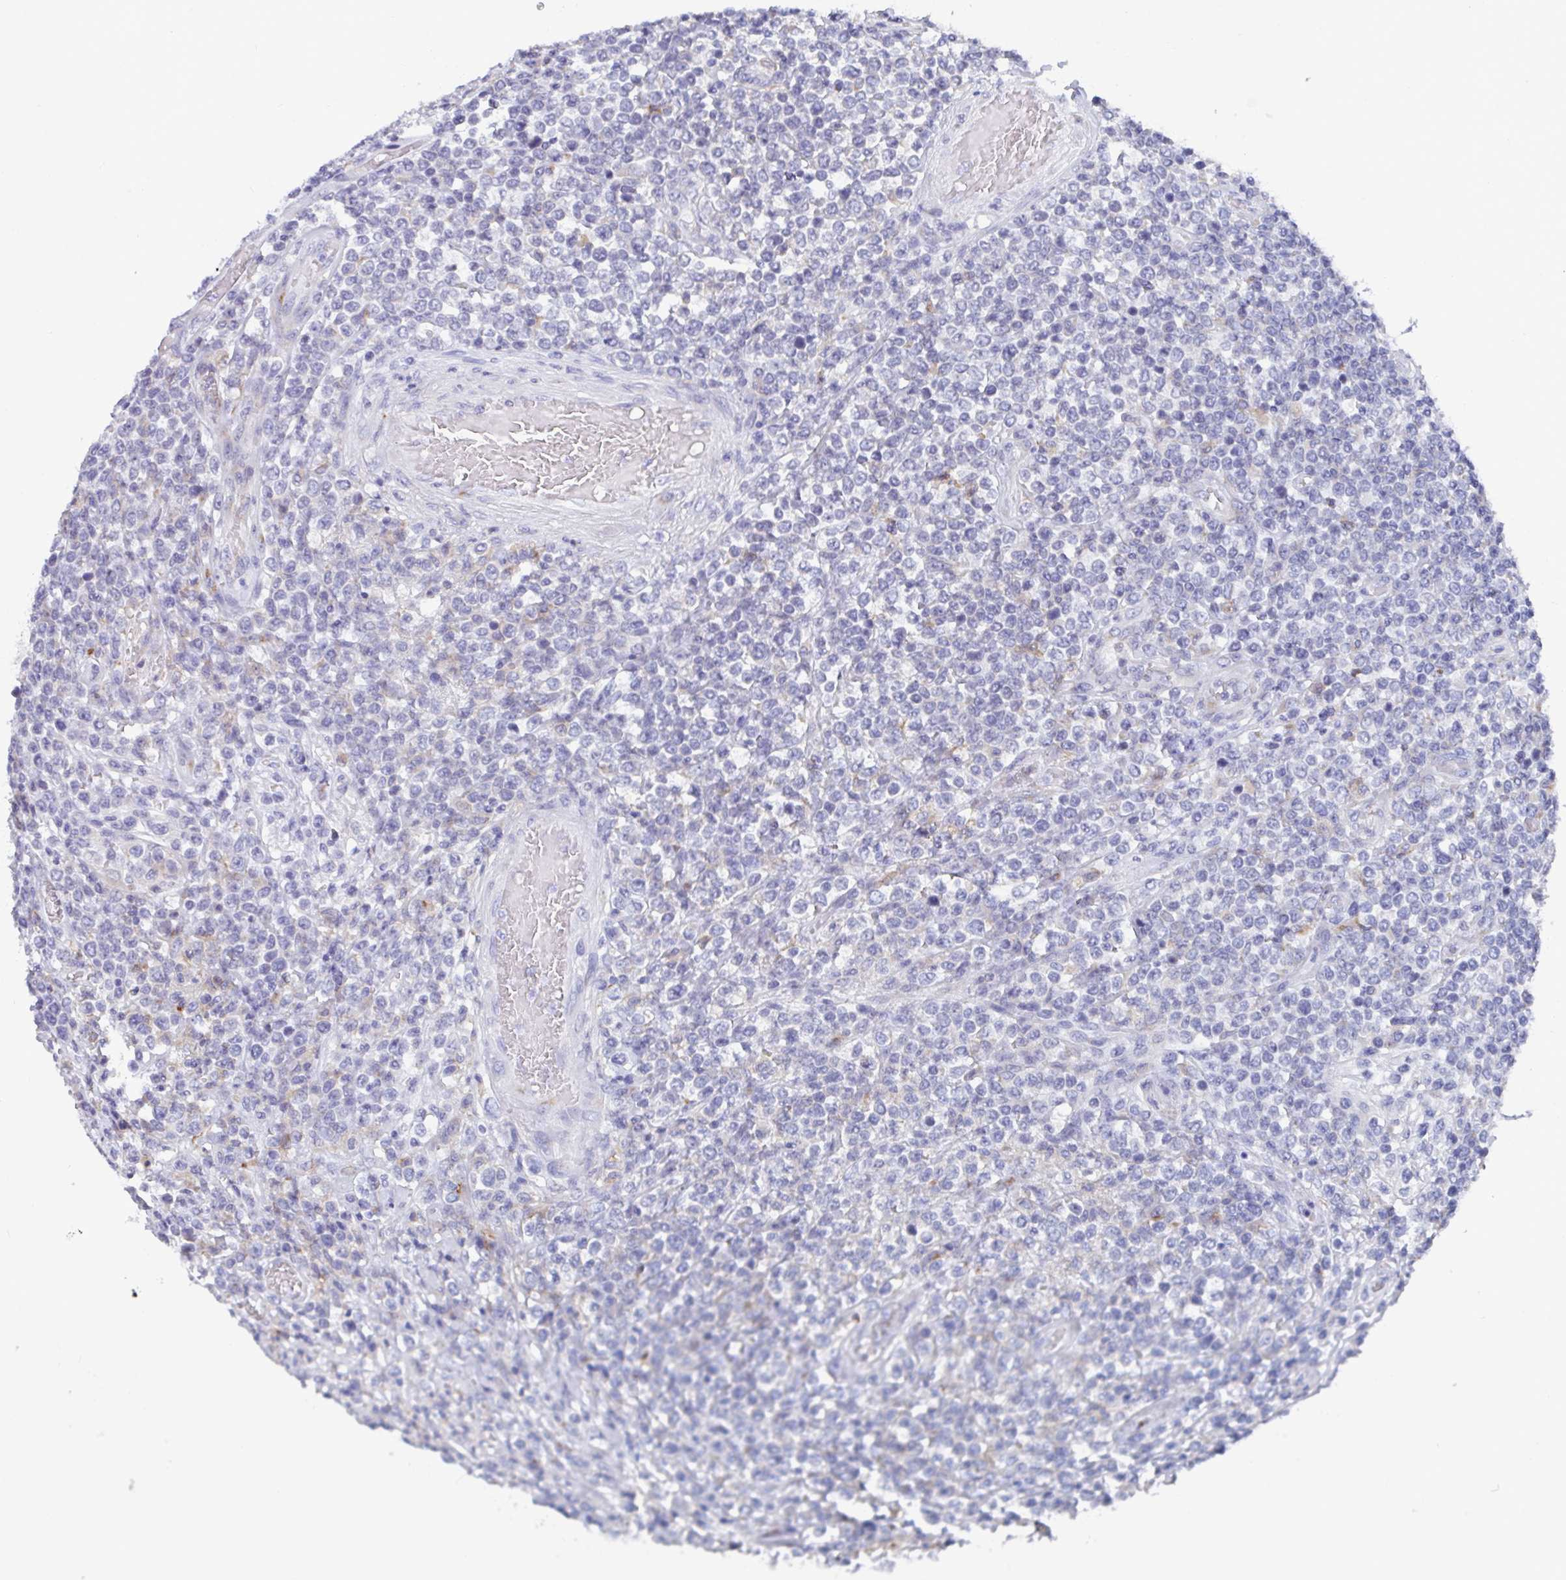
{"staining": {"intensity": "negative", "quantity": "none", "location": "none"}, "tissue": "lymphoma", "cell_type": "Tumor cells", "image_type": "cancer", "snomed": [{"axis": "morphology", "description": "Malignant lymphoma, non-Hodgkin's type, High grade"}, {"axis": "topography", "description": "Soft tissue"}], "caption": "The image shows no significant positivity in tumor cells of lymphoma.", "gene": "TAS2R39", "patient": {"sex": "female", "age": 56}}